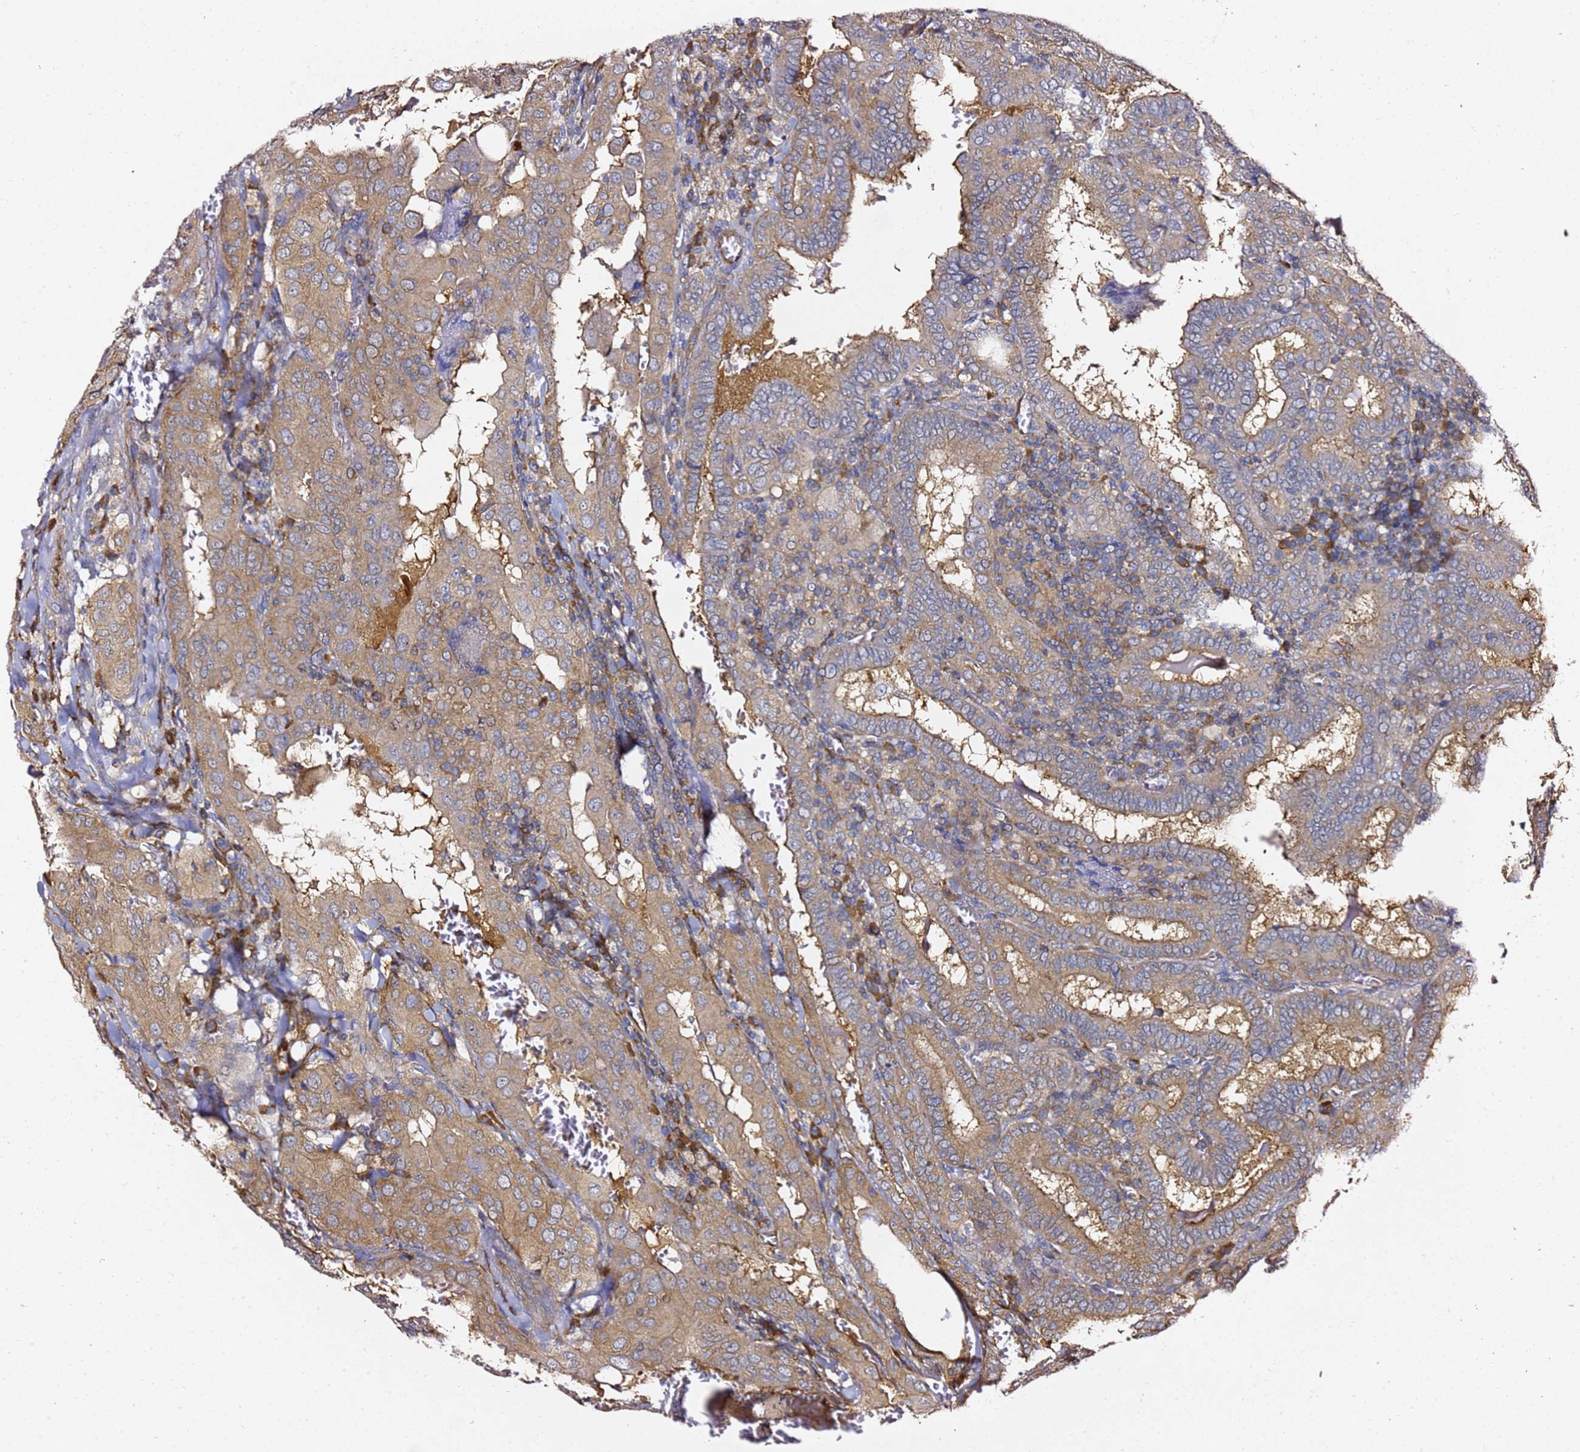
{"staining": {"intensity": "weak", "quantity": "25%-75%", "location": "cytoplasmic/membranous"}, "tissue": "thyroid cancer", "cell_type": "Tumor cells", "image_type": "cancer", "snomed": [{"axis": "morphology", "description": "Papillary adenocarcinoma, NOS"}, {"axis": "topography", "description": "Thyroid gland"}], "caption": "Thyroid cancer (papillary adenocarcinoma) stained with a brown dye exhibits weak cytoplasmic/membranous positive staining in about 25%-75% of tumor cells.", "gene": "TPST1", "patient": {"sex": "female", "age": 72}}